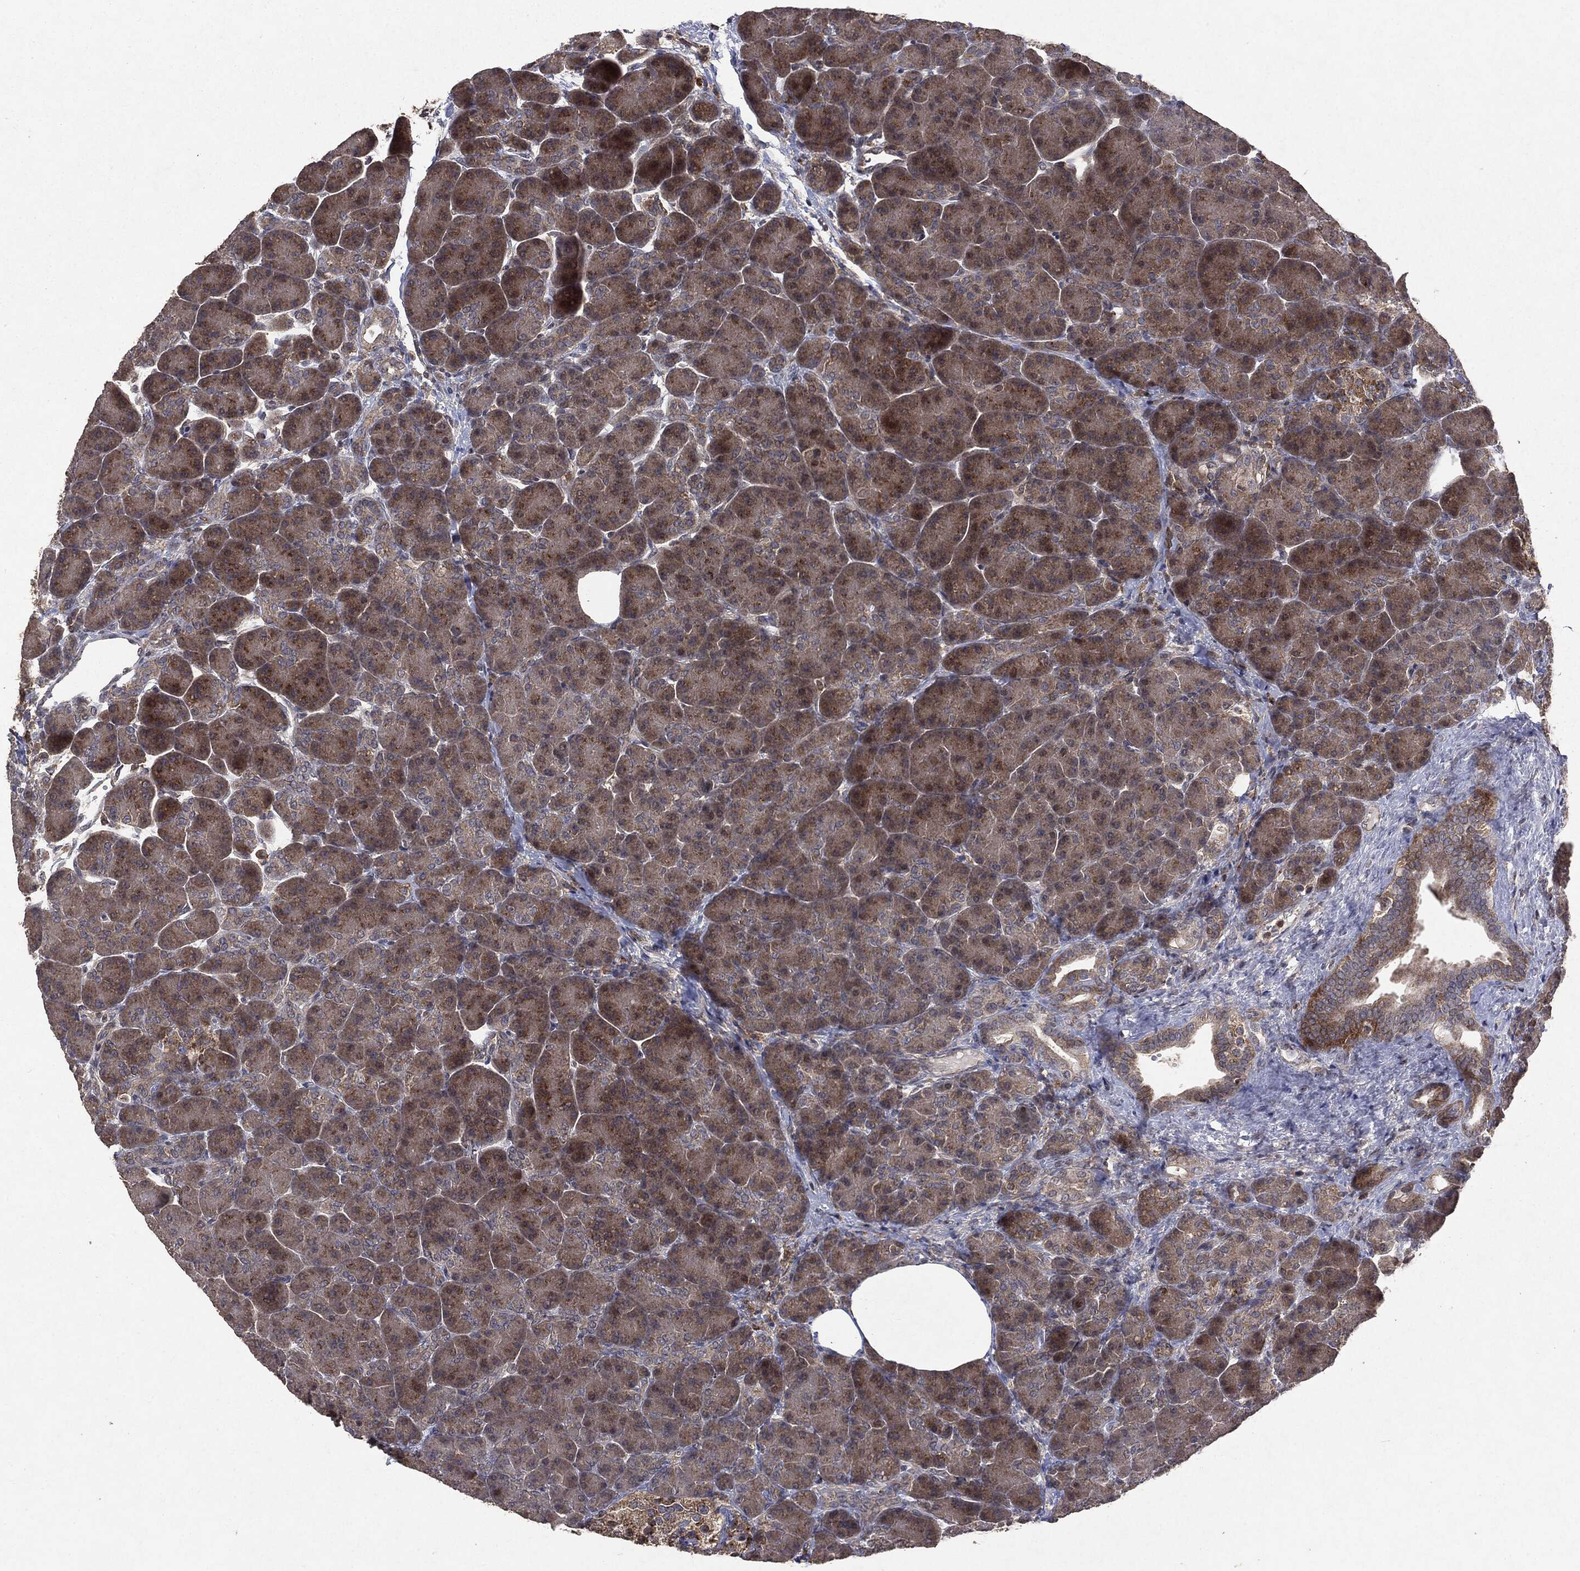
{"staining": {"intensity": "moderate", "quantity": ">75%", "location": "cytoplasmic/membranous"}, "tissue": "pancreas", "cell_type": "Exocrine glandular cells", "image_type": "normal", "snomed": [{"axis": "morphology", "description": "Normal tissue, NOS"}, {"axis": "topography", "description": "Pancreas"}], "caption": "Protein staining of benign pancreas reveals moderate cytoplasmic/membranous staining in approximately >75% of exocrine glandular cells.", "gene": "PTEN", "patient": {"sex": "female", "age": 63}}